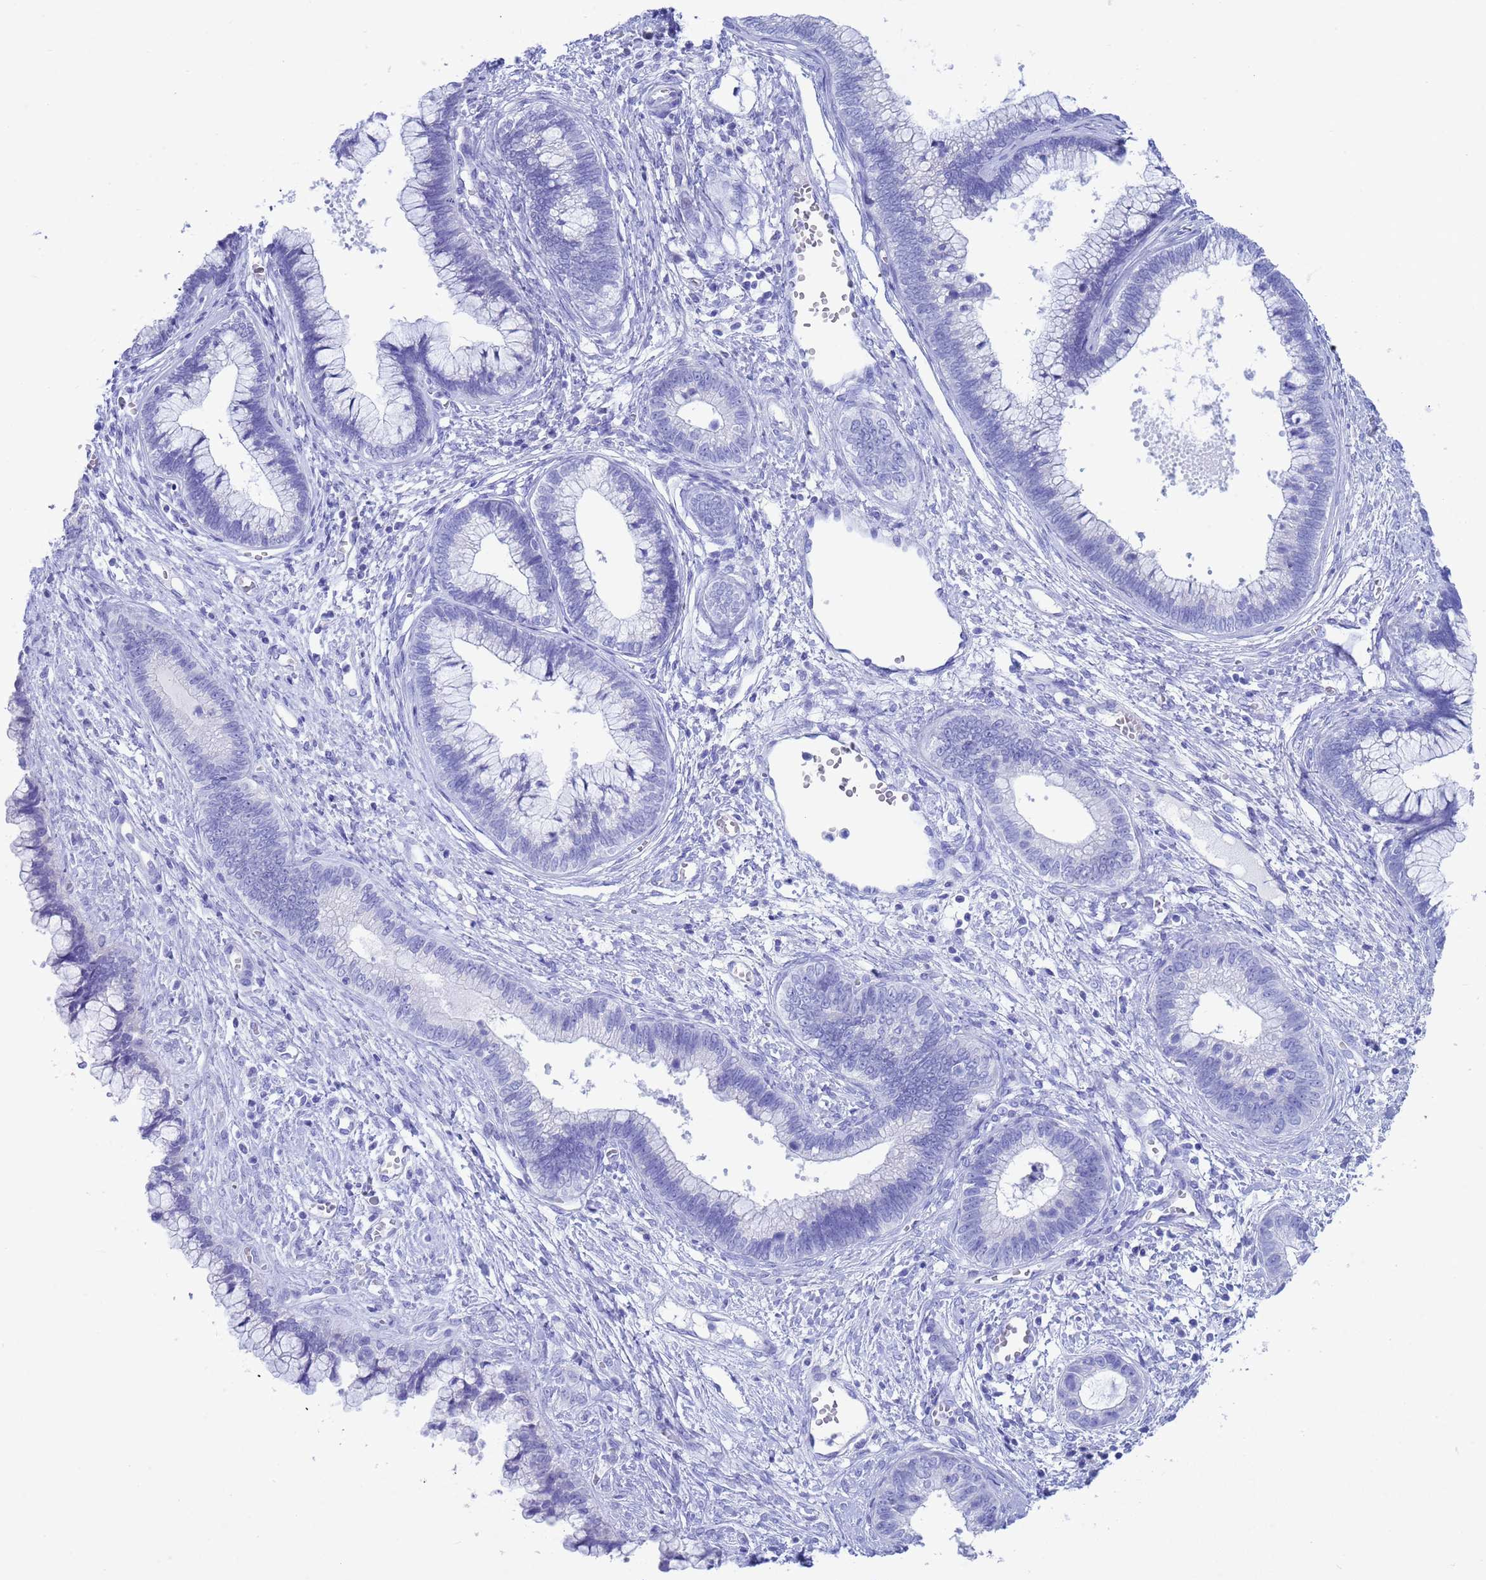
{"staining": {"intensity": "negative", "quantity": "none", "location": "none"}, "tissue": "cervical cancer", "cell_type": "Tumor cells", "image_type": "cancer", "snomed": [{"axis": "morphology", "description": "Adenocarcinoma, NOS"}, {"axis": "topography", "description": "Cervix"}], "caption": "DAB (3,3'-diaminobenzidine) immunohistochemical staining of human cervical cancer (adenocarcinoma) displays no significant positivity in tumor cells.", "gene": "GSTM1", "patient": {"sex": "female", "age": 44}}